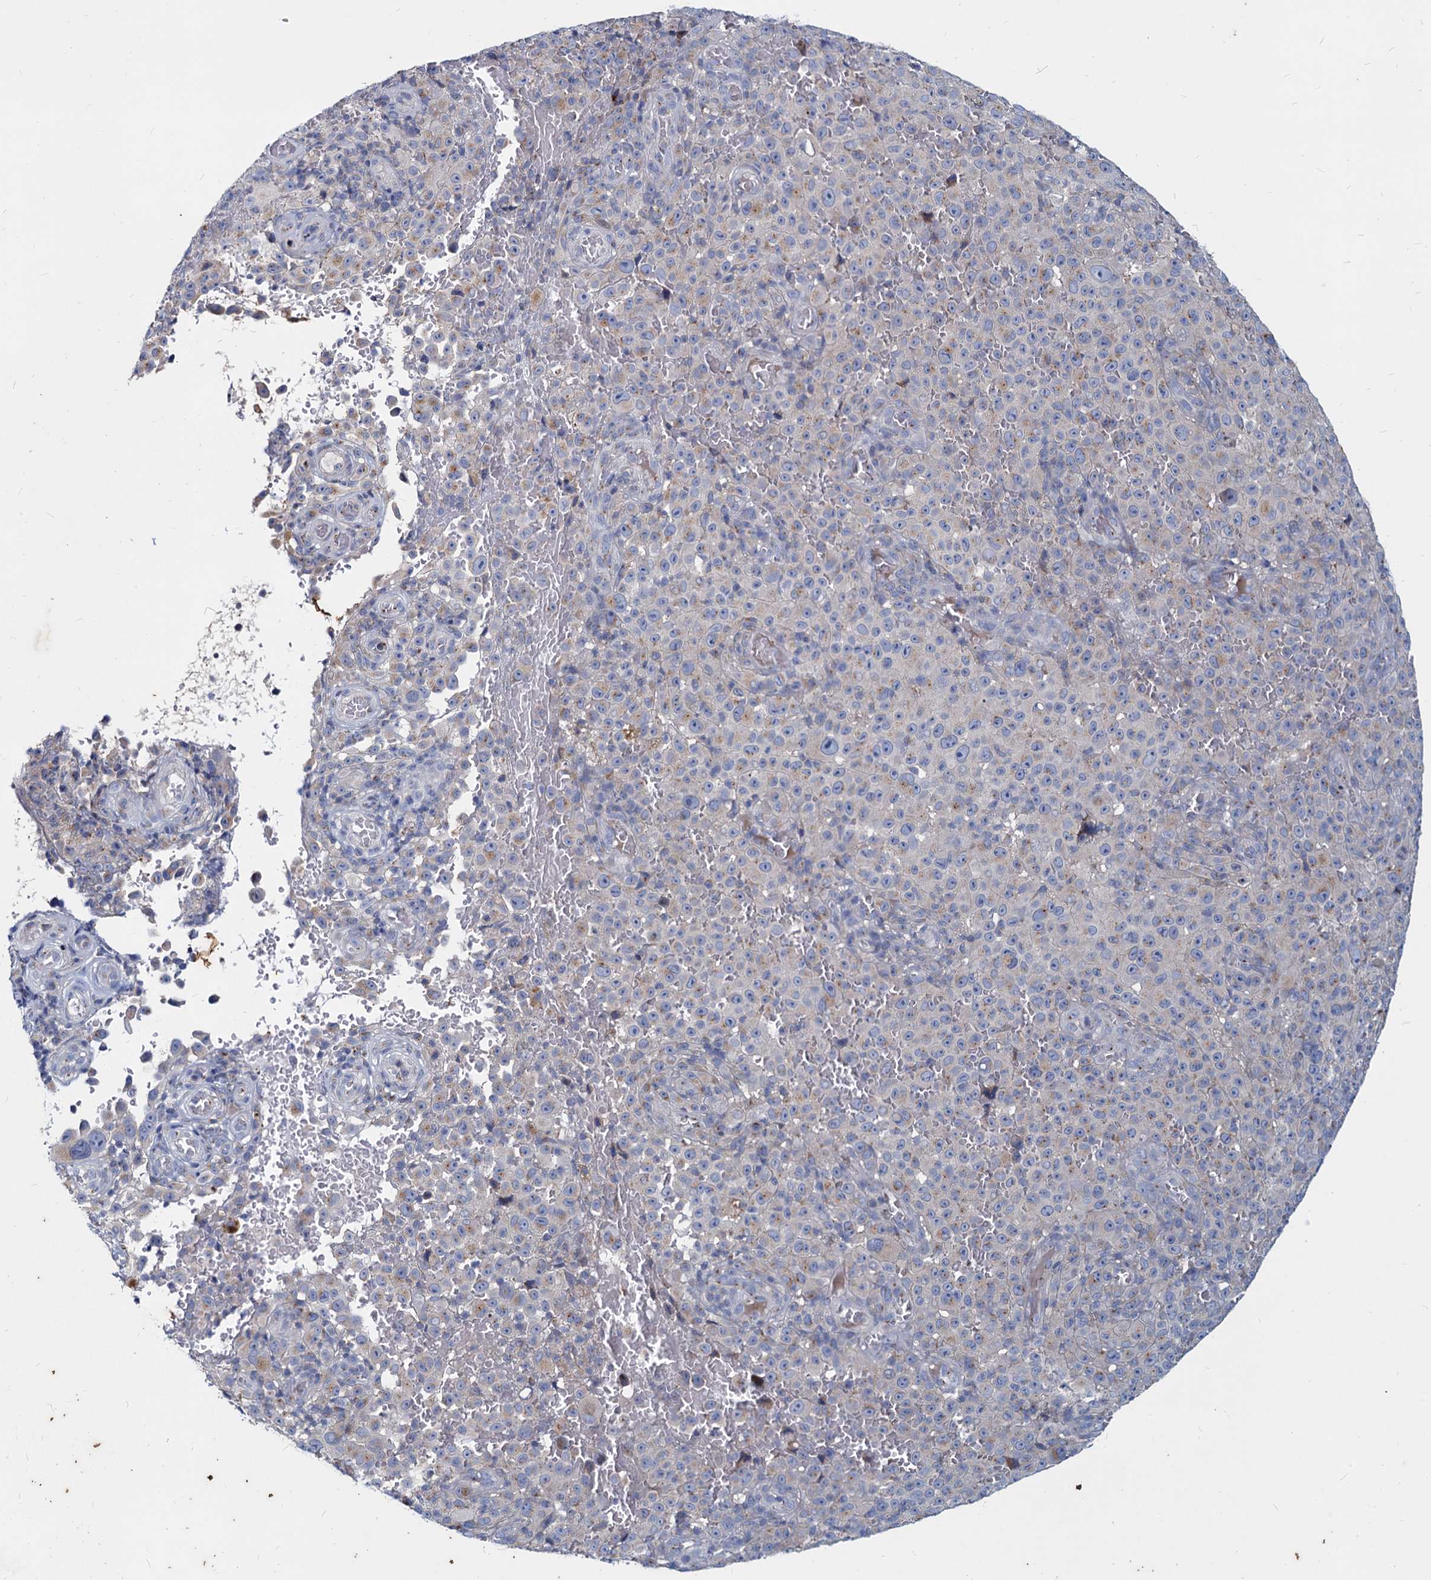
{"staining": {"intensity": "negative", "quantity": "none", "location": "none"}, "tissue": "melanoma", "cell_type": "Tumor cells", "image_type": "cancer", "snomed": [{"axis": "morphology", "description": "Malignant melanoma, NOS"}, {"axis": "topography", "description": "Skin"}], "caption": "Tumor cells show no significant protein positivity in melanoma.", "gene": "AGBL4", "patient": {"sex": "female", "age": 82}}